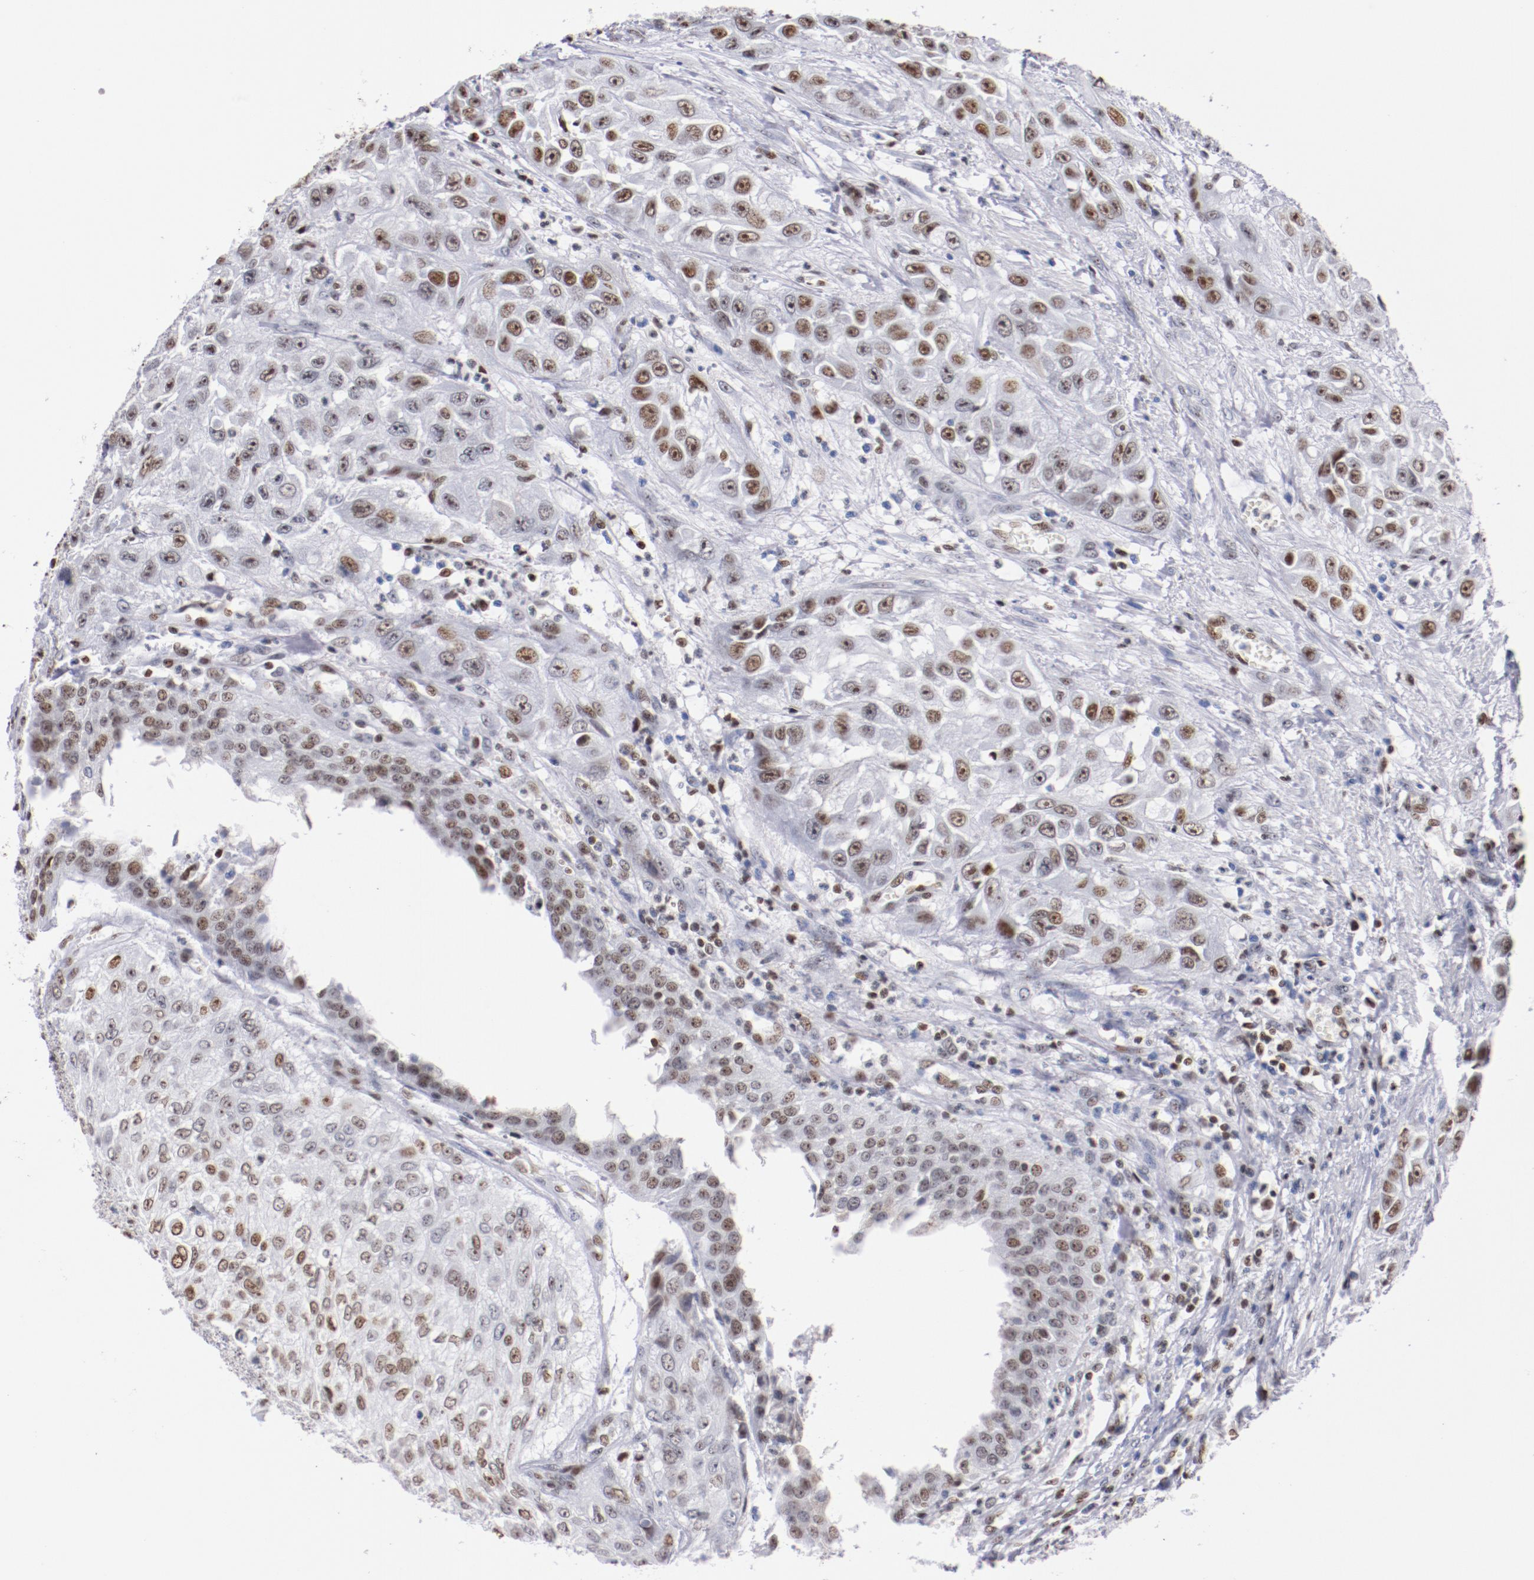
{"staining": {"intensity": "moderate", "quantity": ">75%", "location": "nuclear"}, "tissue": "urothelial cancer", "cell_type": "Tumor cells", "image_type": "cancer", "snomed": [{"axis": "morphology", "description": "Urothelial carcinoma, High grade"}, {"axis": "topography", "description": "Urinary bladder"}], "caption": "Immunohistochemistry (DAB (3,3'-diaminobenzidine)) staining of human urothelial cancer exhibits moderate nuclear protein staining in approximately >75% of tumor cells.", "gene": "IFI16", "patient": {"sex": "male", "age": 57}}